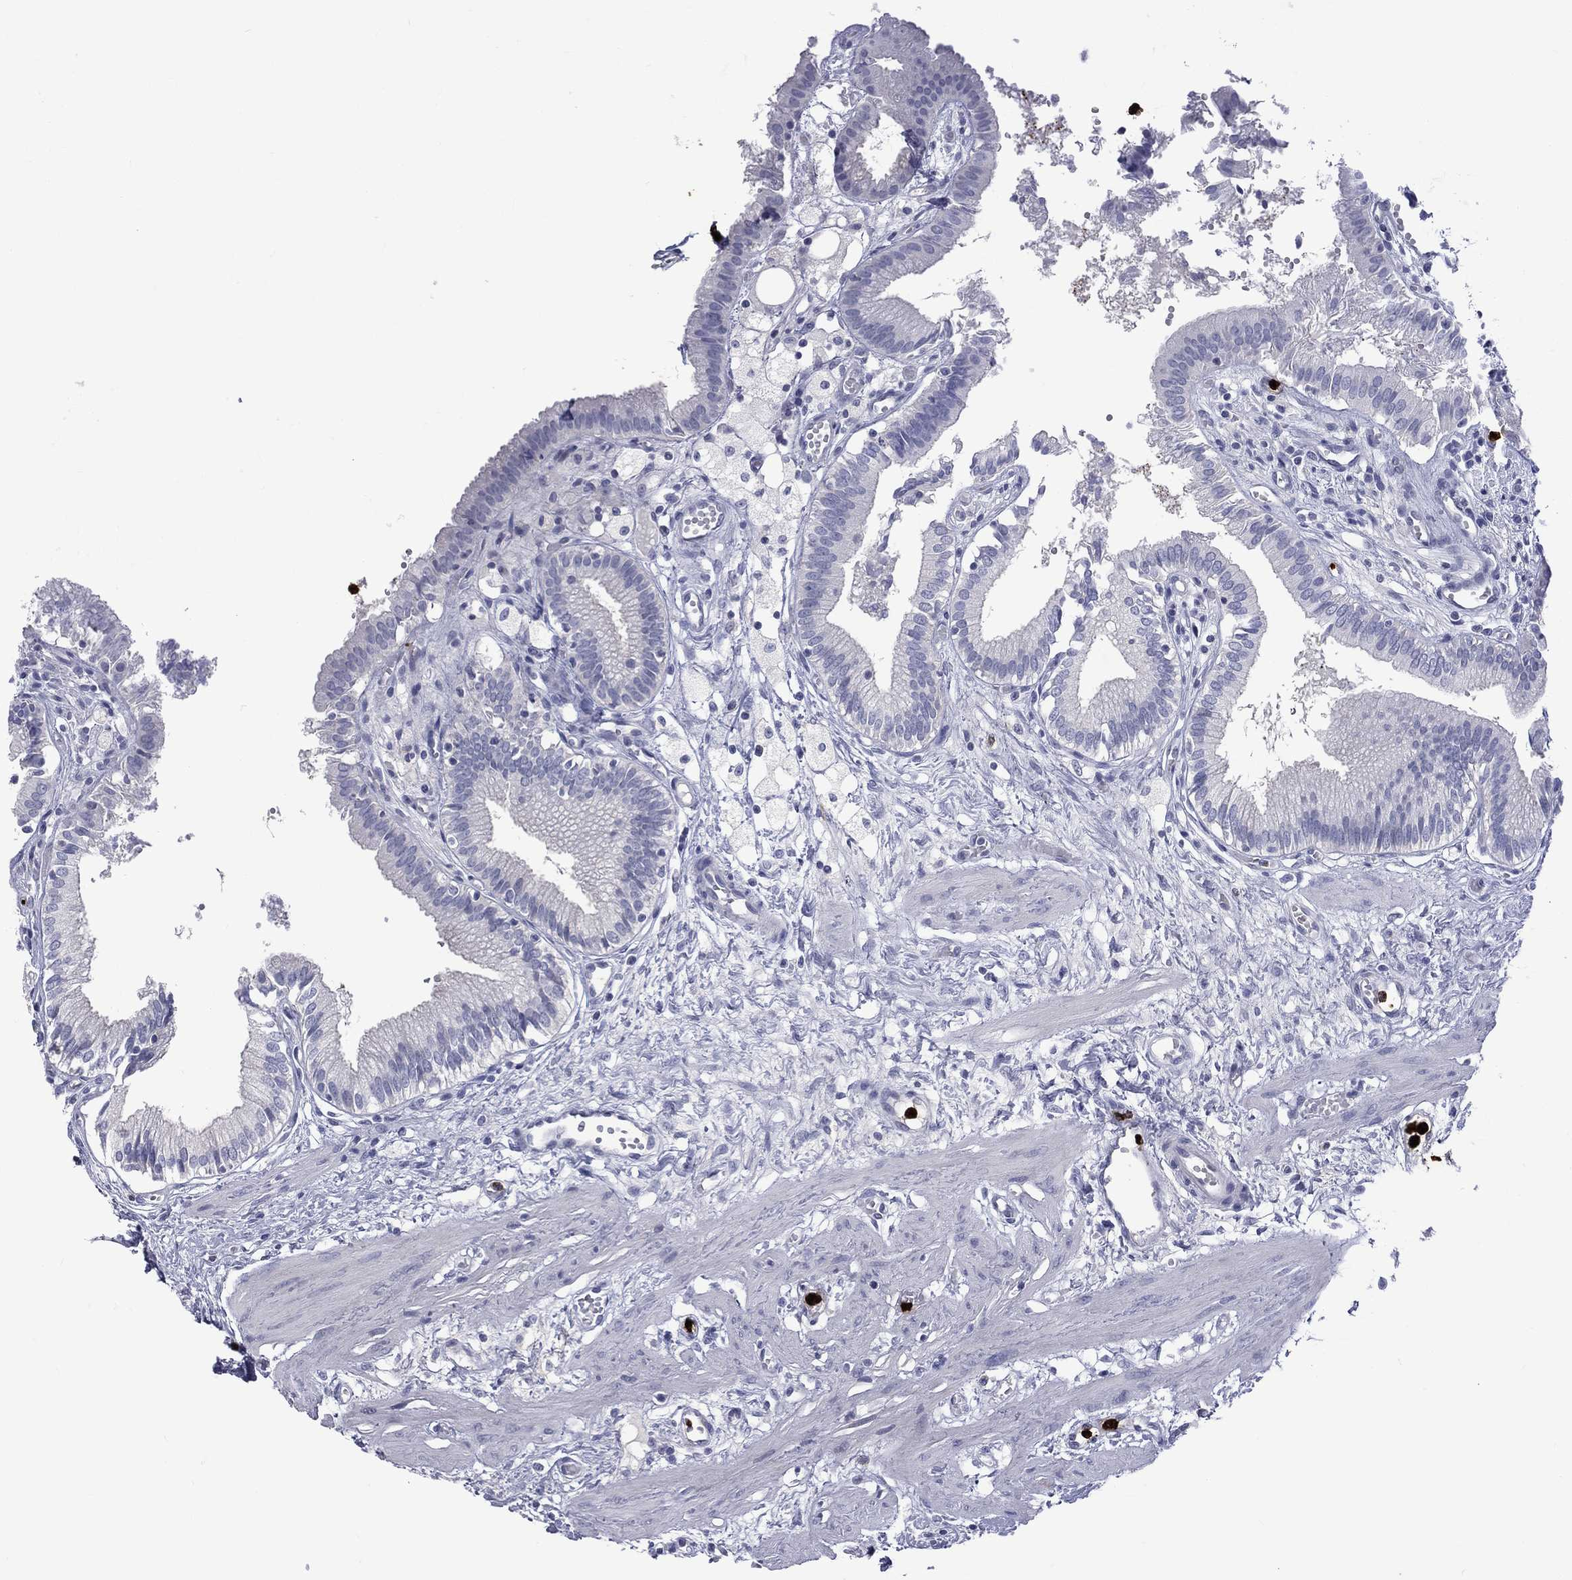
{"staining": {"intensity": "negative", "quantity": "none", "location": "none"}, "tissue": "gallbladder", "cell_type": "Glandular cells", "image_type": "normal", "snomed": [{"axis": "morphology", "description": "Normal tissue, NOS"}, {"axis": "topography", "description": "Gallbladder"}], "caption": "Immunohistochemistry image of normal gallbladder: human gallbladder stained with DAB reveals no significant protein expression in glandular cells.", "gene": "ELANE", "patient": {"sex": "female", "age": 24}}